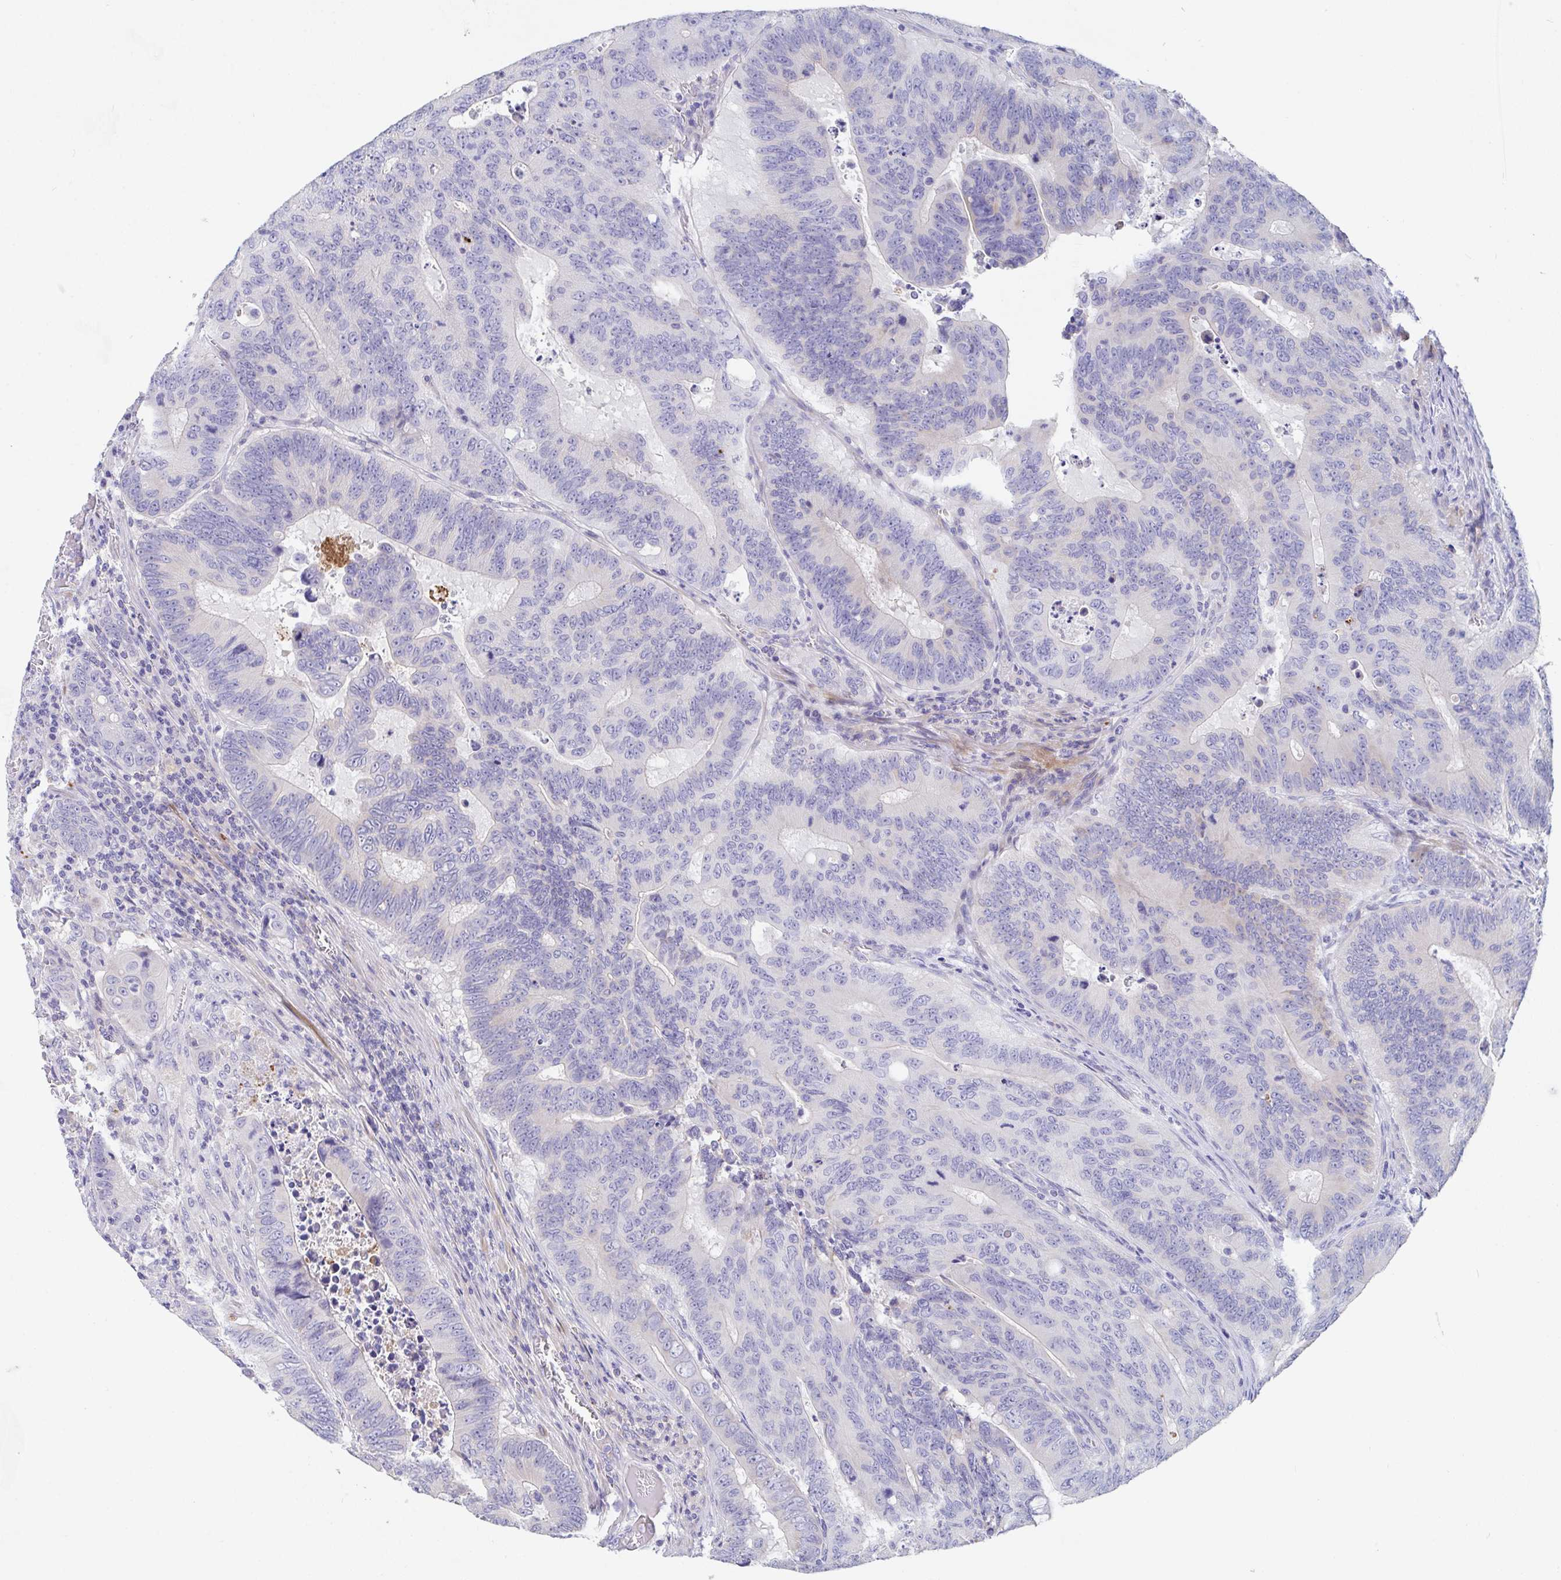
{"staining": {"intensity": "negative", "quantity": "none", "location": "none"}, "tissue": "colorectal cancer", "cell_type": "Tumor cells", "image_type": "cancer", "snomed": [{"axis": "morphology", "description": "Adenocarcinoma, NOS"}, {"axis": "topography", "description": "Colon"}], "caption": "A micrograph of human adenocarcinoma (colorectal) is negative for staining in tumor cells. The staining is performed using DAB brown chromogen with nuclei counter-stained in using hematoxylin.", "gene": "ZNF561", "patient": {"sex": "male", "age": 62}}